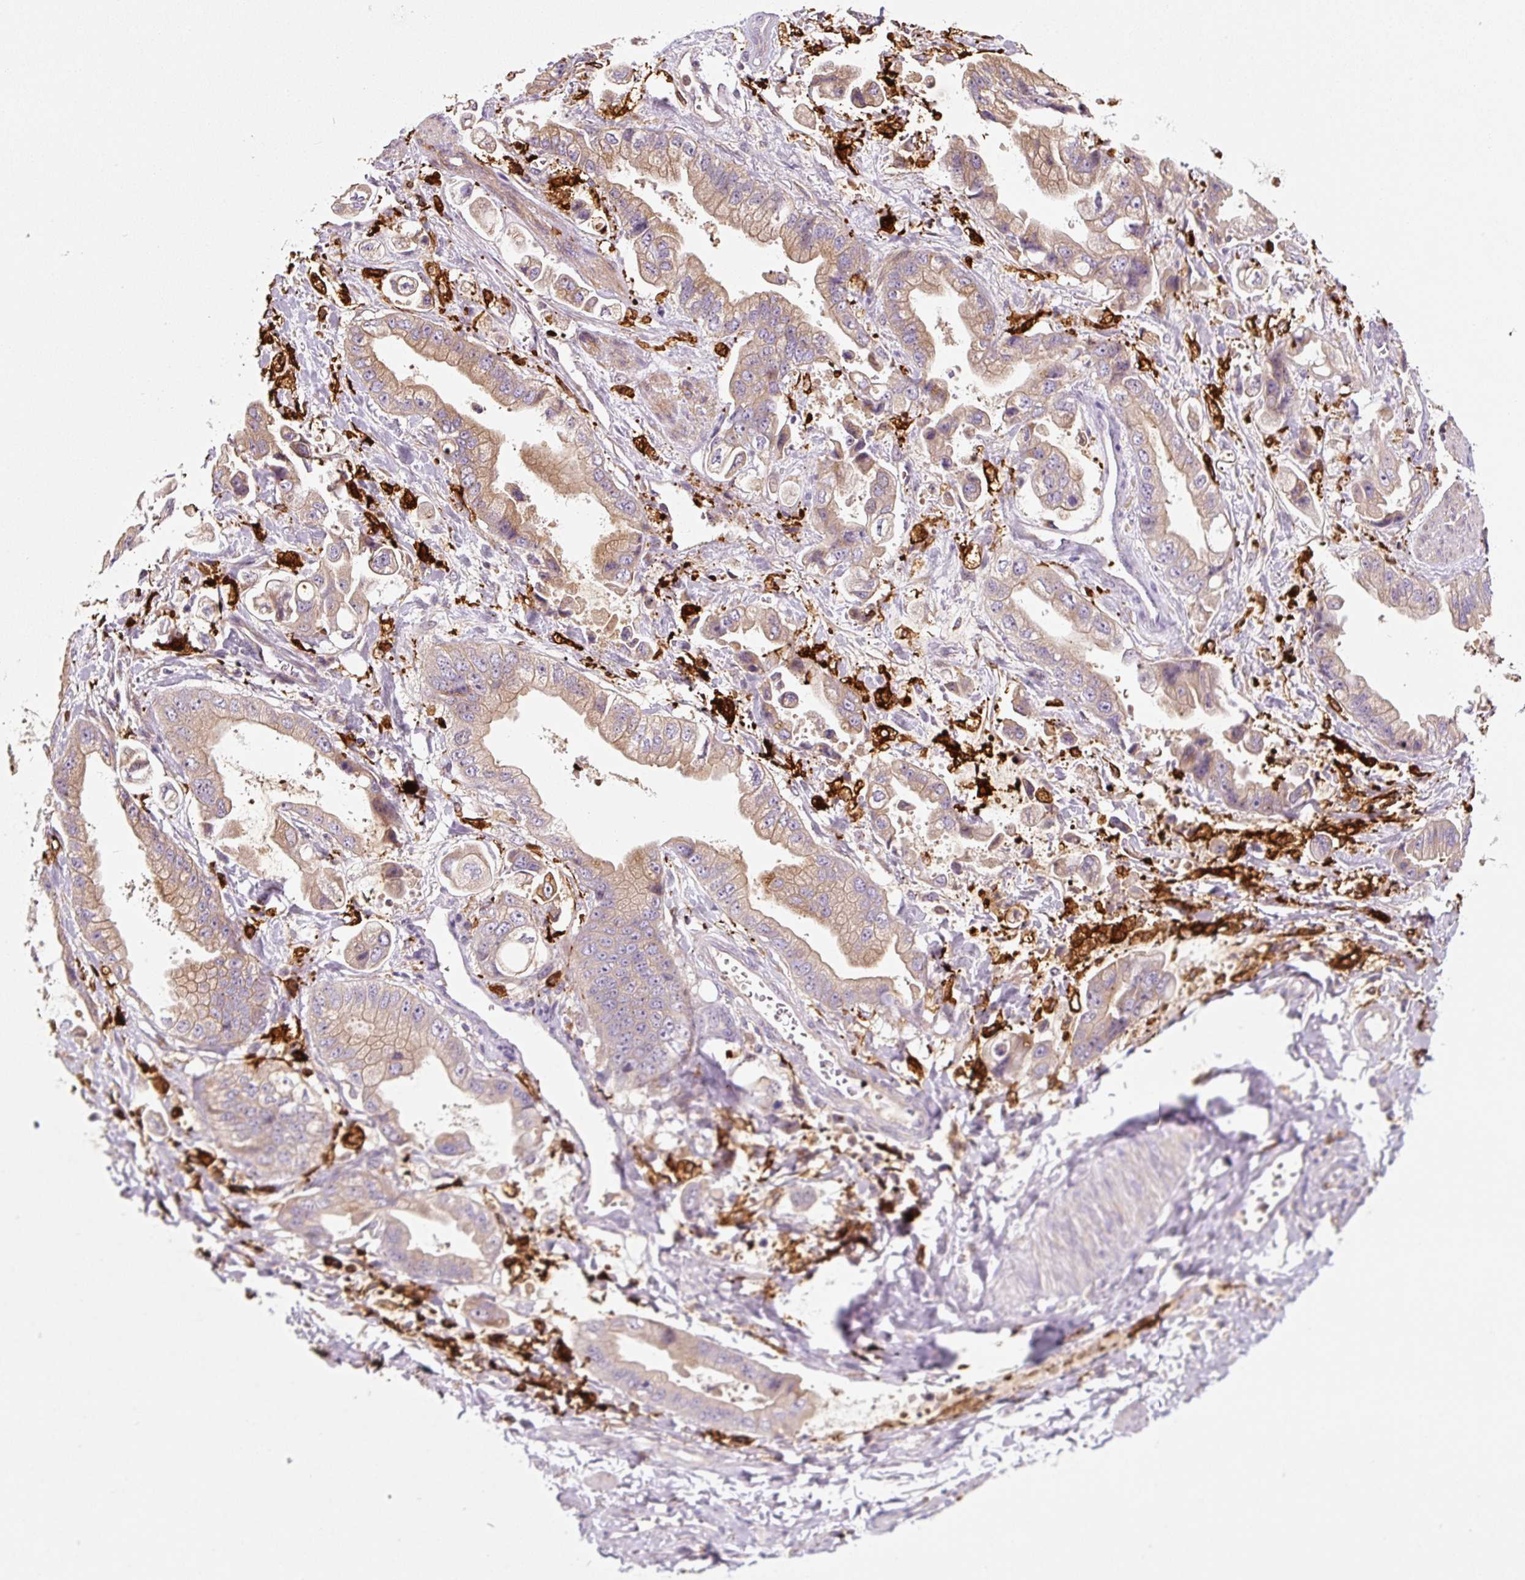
{"staining": {"intensity": "weak", "quantity": ">75%", "location": "cytoplasmic/membranous"}, "tissue": "stomach cancer", "cell_type": "Tumor cells", "image_type": "cancer", "snomed": [{"axis": "morphology", "description": "Adenocarcinoma, NOS"}, {"axis": "topography", "description": "Stomach"}], "caption": "High-power microscopy captured an immunohistochemistry (IHC) image of stomach adenocarcinoma, revealing weak cytoplasmic/membranous positivity in about >75% of tumor cells.", "gene": "FUT10", "patient": {"sex": "male", "age": 62}}